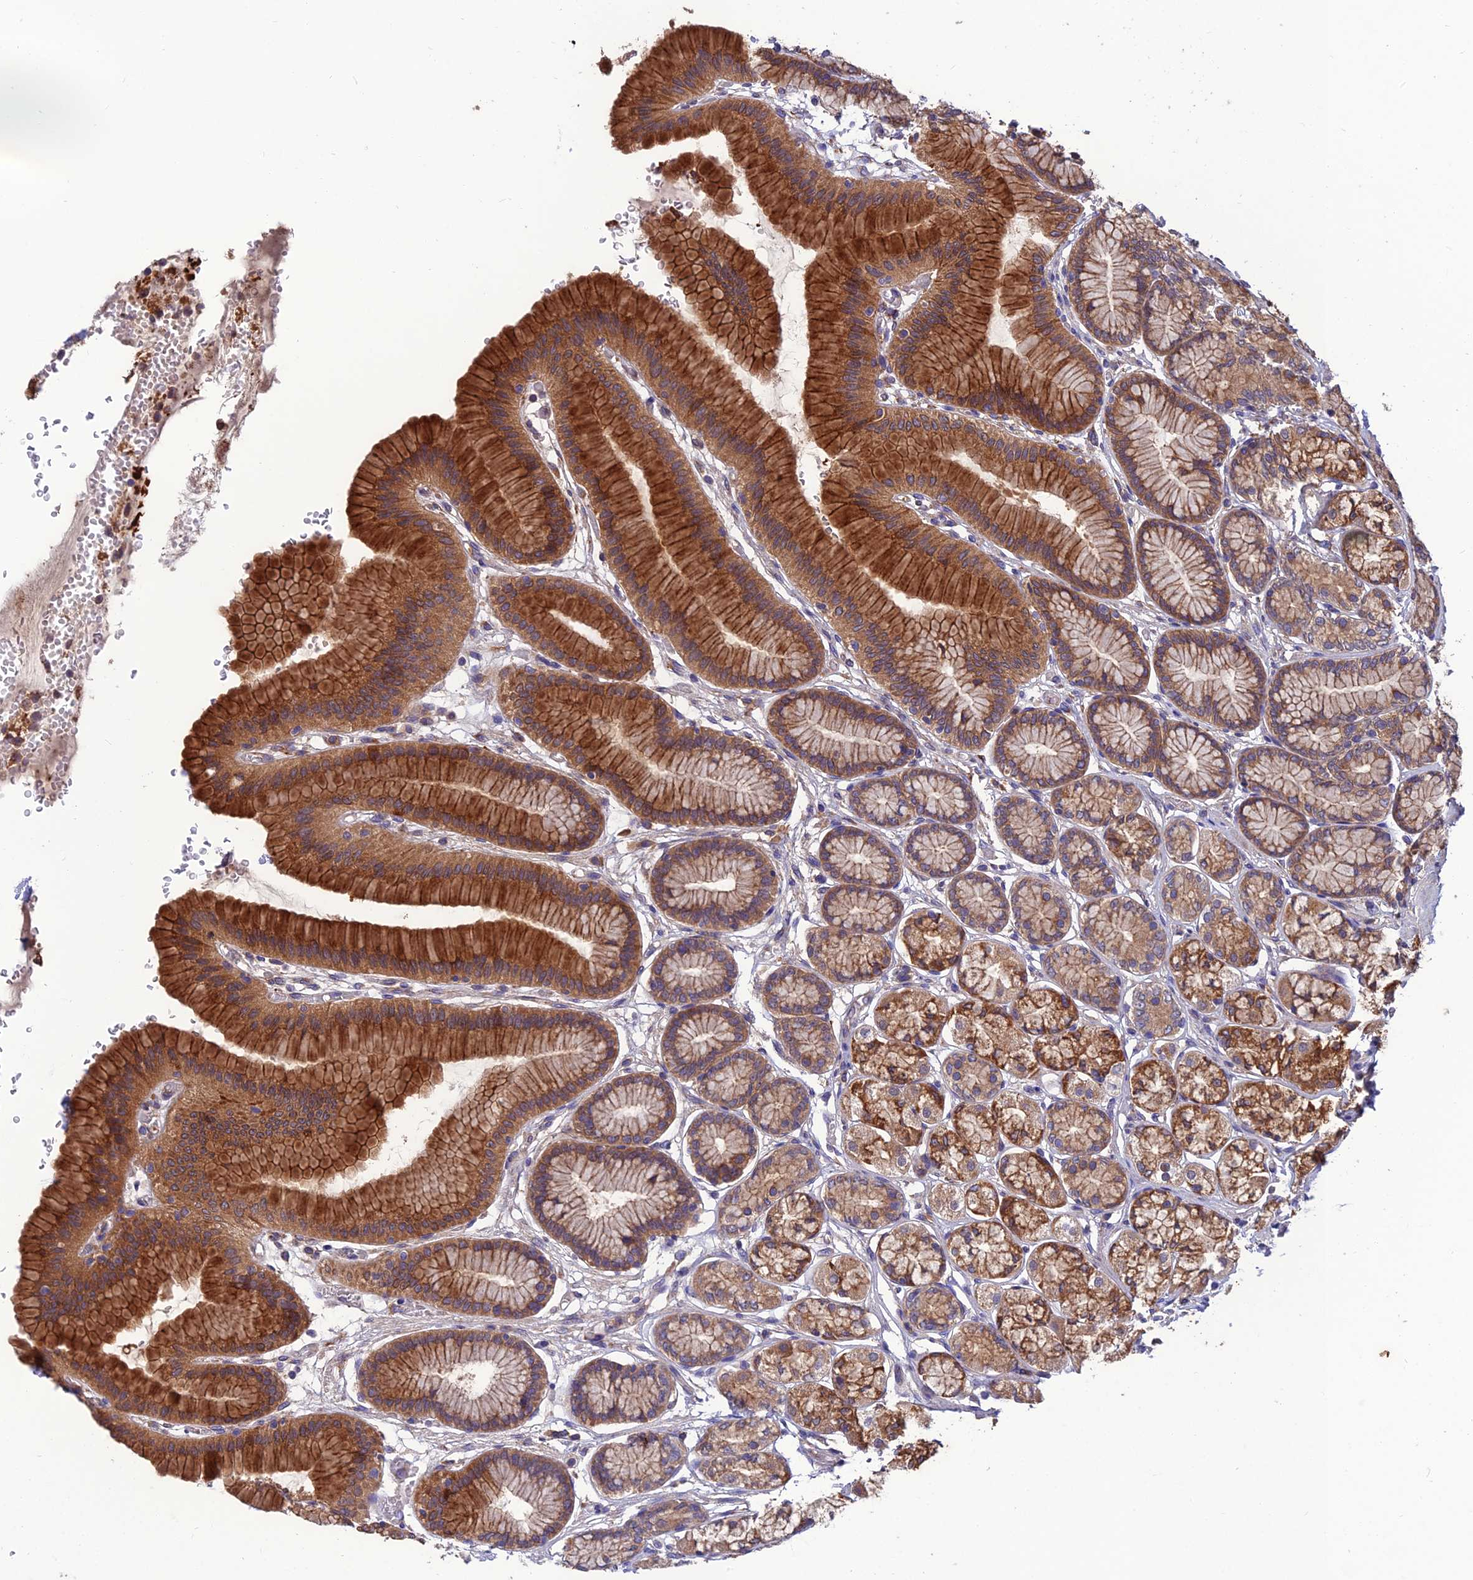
{"staining": {"intensity": "strong", "quantity": ">75%", "location": "cytoplasmic/membranous"}, "tissue": "stomach", "cell_type": "Glandular cells", "image_type": "normal", "snomed": [{"axis": "morphology", "description": "Normal tissue, NOS"}, {"axis": "morphology", "description": "Adenocarcinoma, NOS"}, {"axis": "morphology", "description": "Adenocarcinoma, High grade"}, {"axis": "topography", "description": "Stomach, upper"}, {"axis": "topography", "description": "Stomach"}], "caption": "Normal stomach was stained to show a protein in brown. There is high levels of strong cytoplasmic/membranous expression in about >75% of glandular cells. (Stains: DAB (3,3'-diaminobenzidine) in brown, nuclei in blue, Microscopy: brightfield microscopy at high magnification).", "gene": "UMAD1", "patient": {"sex": "female", "age": 65}}